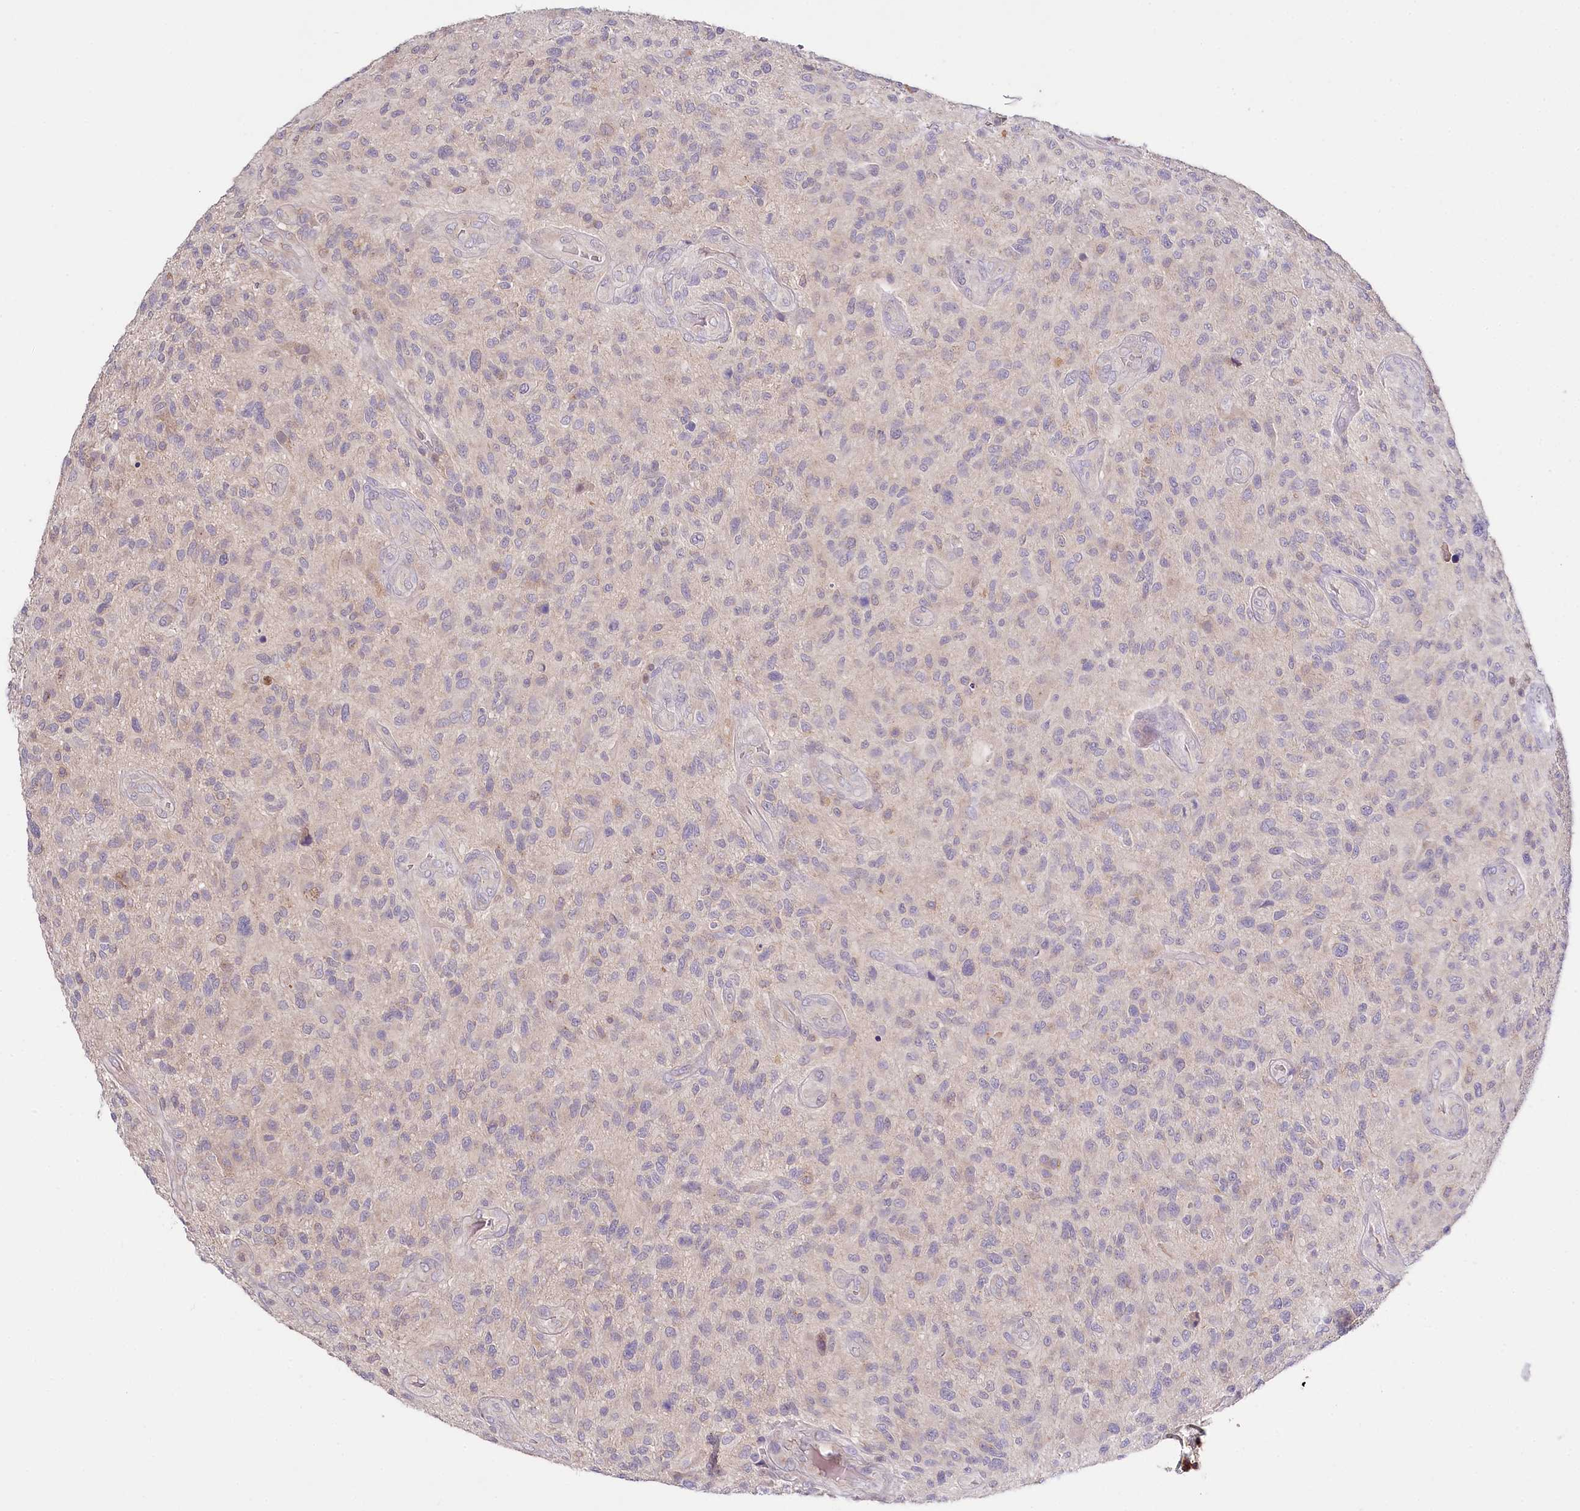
{"staining": {"intensity": "negative", "quantity": "none", "location": "none"}, "tissue": "glioma", "cell_type": "Tumor cells", "image_type": "cancer", "snomed": [{"axis": "morphology", "description": "Glioma, malignant, High grade"}, {"axis": "topography", "description": "Brain"}], "caption": "Image shows no significant protein staining in tumor cells of high-grade glioma (malignant). (DAB IHC visualized using brightfield microscopy, high magnification).", "gene": "DAPK1", "patient": {"sex": "male", "age": 47}}